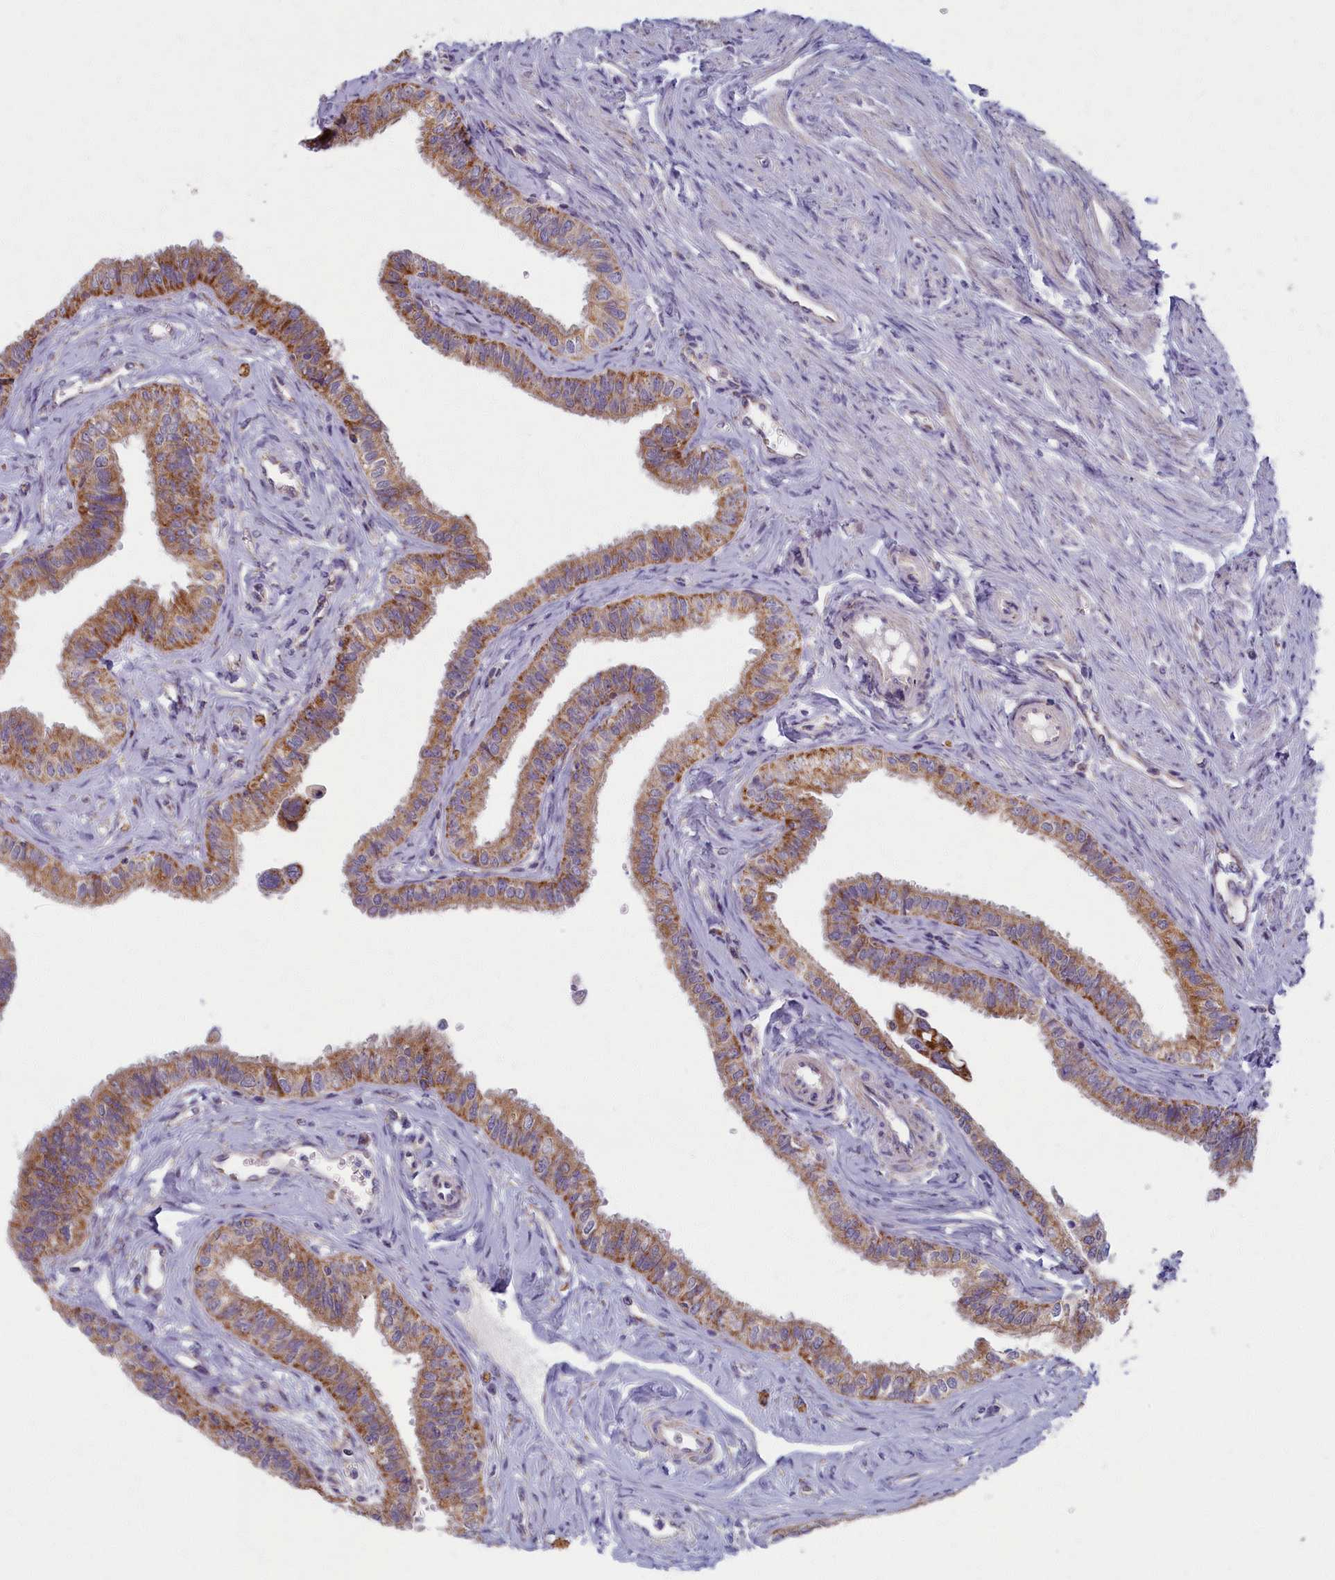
{"staining": {"intensity": "moderate", "quantity": ">75%", "location": "cytoplasmic/membranous"}, "tissue": "fallopian tube", "cell_type": "Glandular cells", "image_type": "normal", "snomed": [{"axis": "morphology", "description": "Normal tissue, NOS"}, {"axis": "morphology", "description": "Carcinoma, NOS"}, {"axis": "topography", "description": "Fallopian tube"}, {"axis": "topography", "description": "Ovary"}], "caption": "IHC (DAB (3,3'-diaminobenzidine)) staining of benign human fallopian tube demonstrates moderate cytoplasmic/membranous protein expression in about >75% of glandular cells. Using DAB (brown) and hematoxylin (blue) stains, captured at high magnification using brightfield microscopy.", "gene": "MRPS25", "patient": {"sex": "female", "age": 59}}